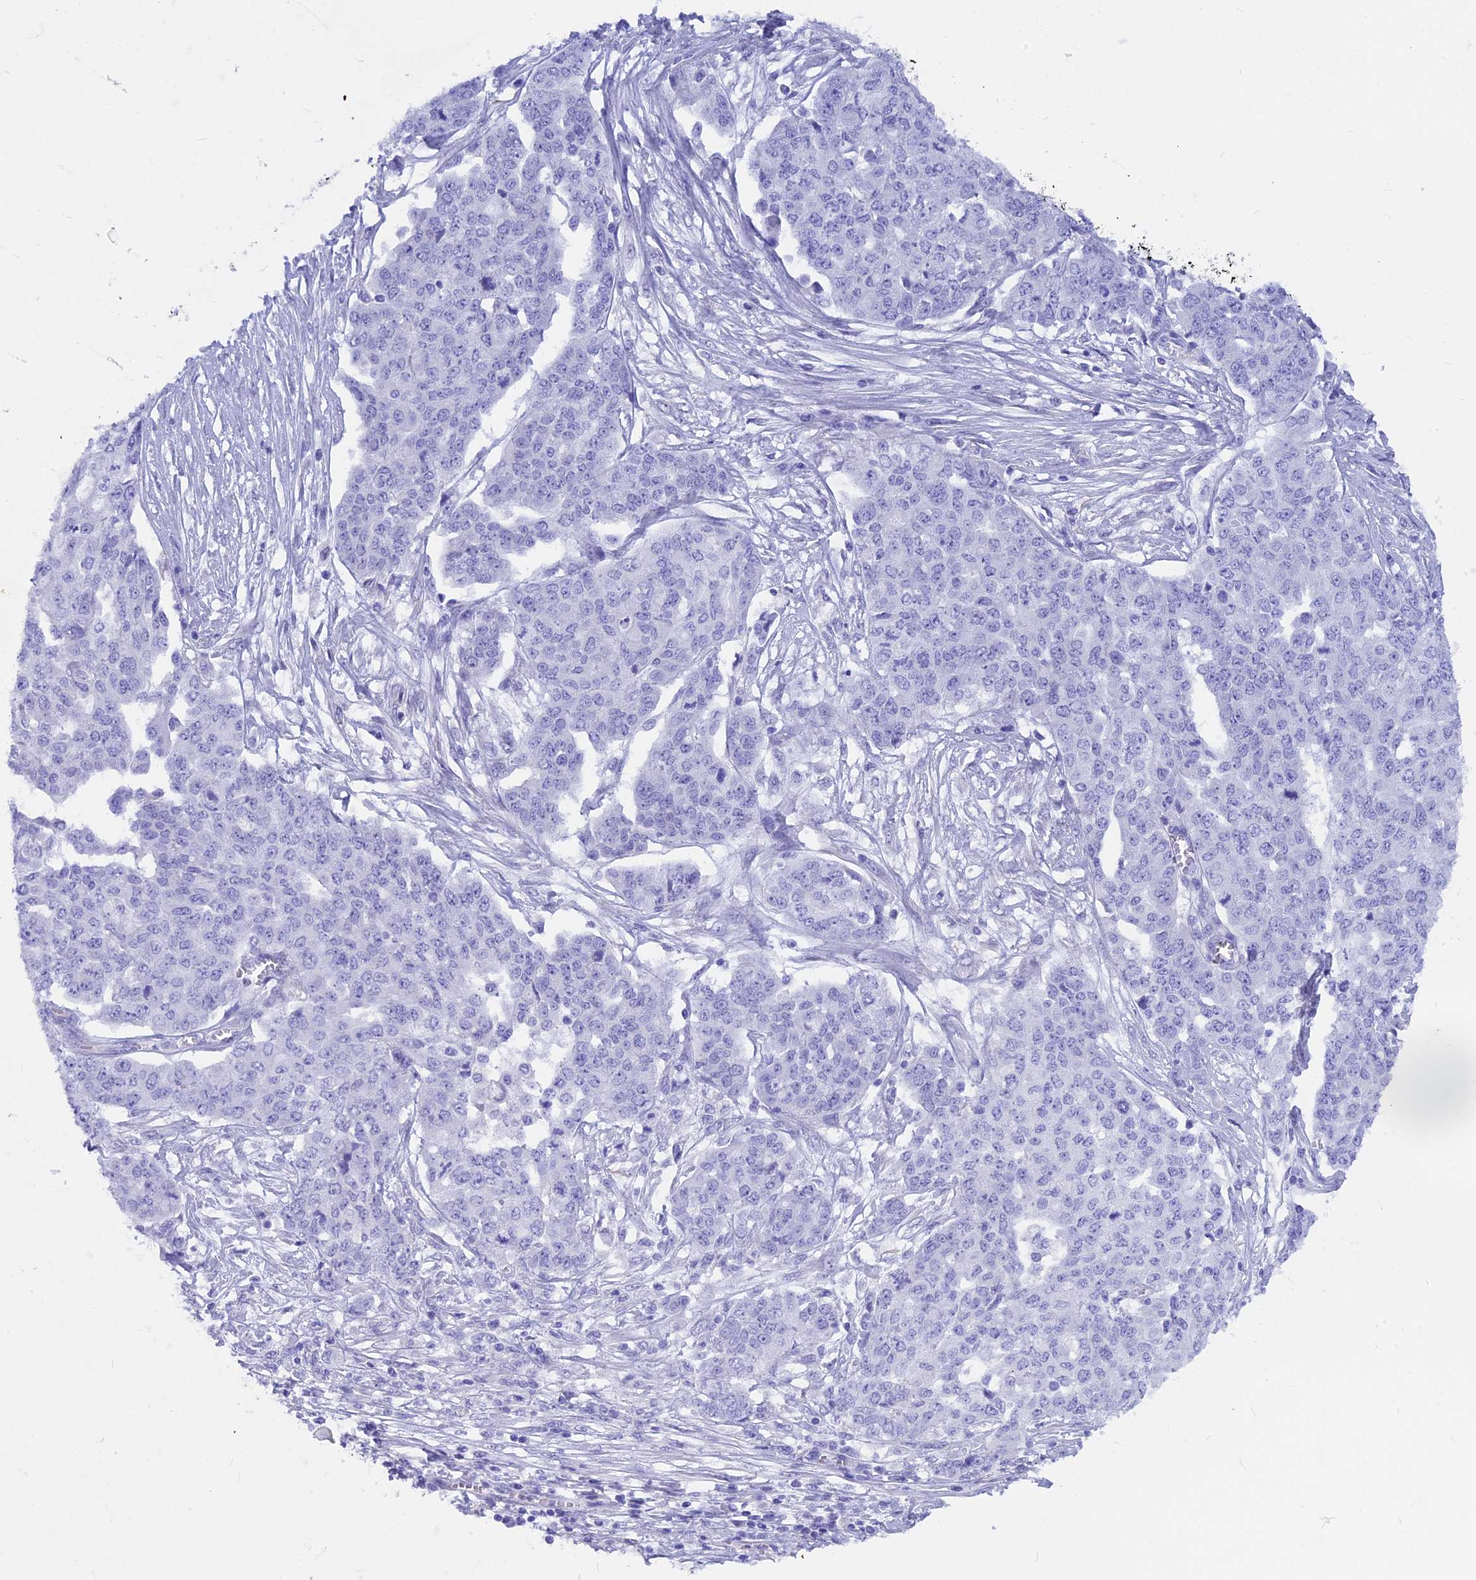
{"staining": {"intensity": "negative", "quantity": "none", "location": "none"}, "tissue": "ovarian cancer", "cell_type": "Tumor cells", "image_type": "cancer", "snomed": [{"axis": "morphology", "description": "Cystadenocarcinoma, serous, NOS"}, {"axis": "topography", "description": "Soft tissue"}, {"axis": "topography", "description": "Ovary"}], "caption": "Immunohistochemistry (IHC) photomicrograph of ovarian cancer (serous cystadenocarcinoma) stained for a protein (brown), which exhibits no staining in tumor cells. Nuclei are stained in blue.", "gene": "GNGT2", "patient": {"sex": "female", "age": 57}}